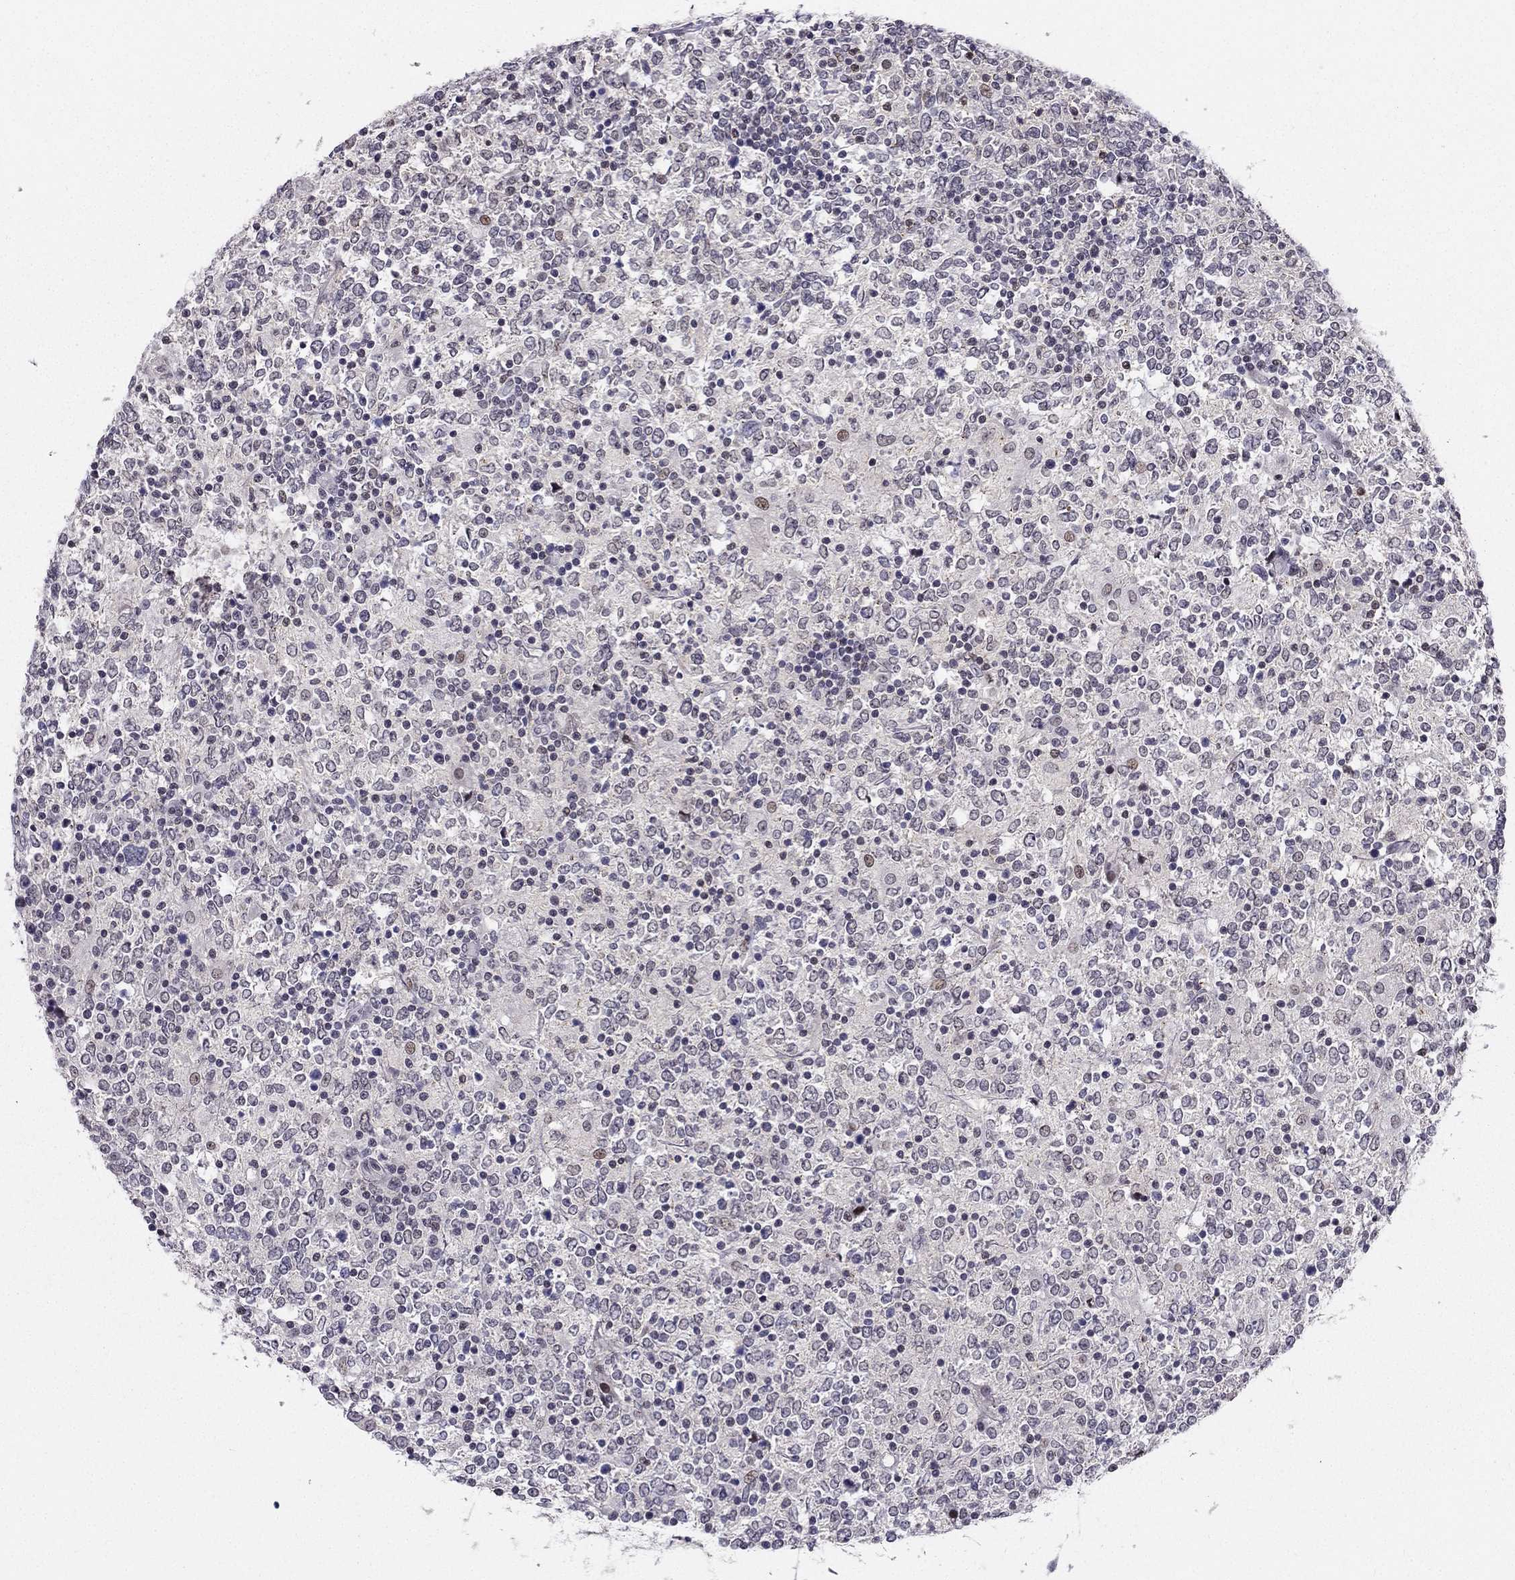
{"staining": {"intensity": "negative", "quantity": "none", "location": "none"}, "tissue": "lymphoma", "cell_type": "Tumor cells", "image_type": "cancer", "snomed": [{"axis": "morphology", "description": "Malignant lymphoma, non-Hodgkin's type, High grade"}, {"axis": "topography", "description": "Lymph node"}], "caption": "The immunohistochemistry image has no significant positivity in tumor cells of lymphoma tissue. (DAB (3,3'-diaminobenzidine) immunohistochemistry (IHC) visualized using brightfield microscopy, high magnification).", "gene": "RPRD2", "patient": {"sex": "female", "age": 84}}